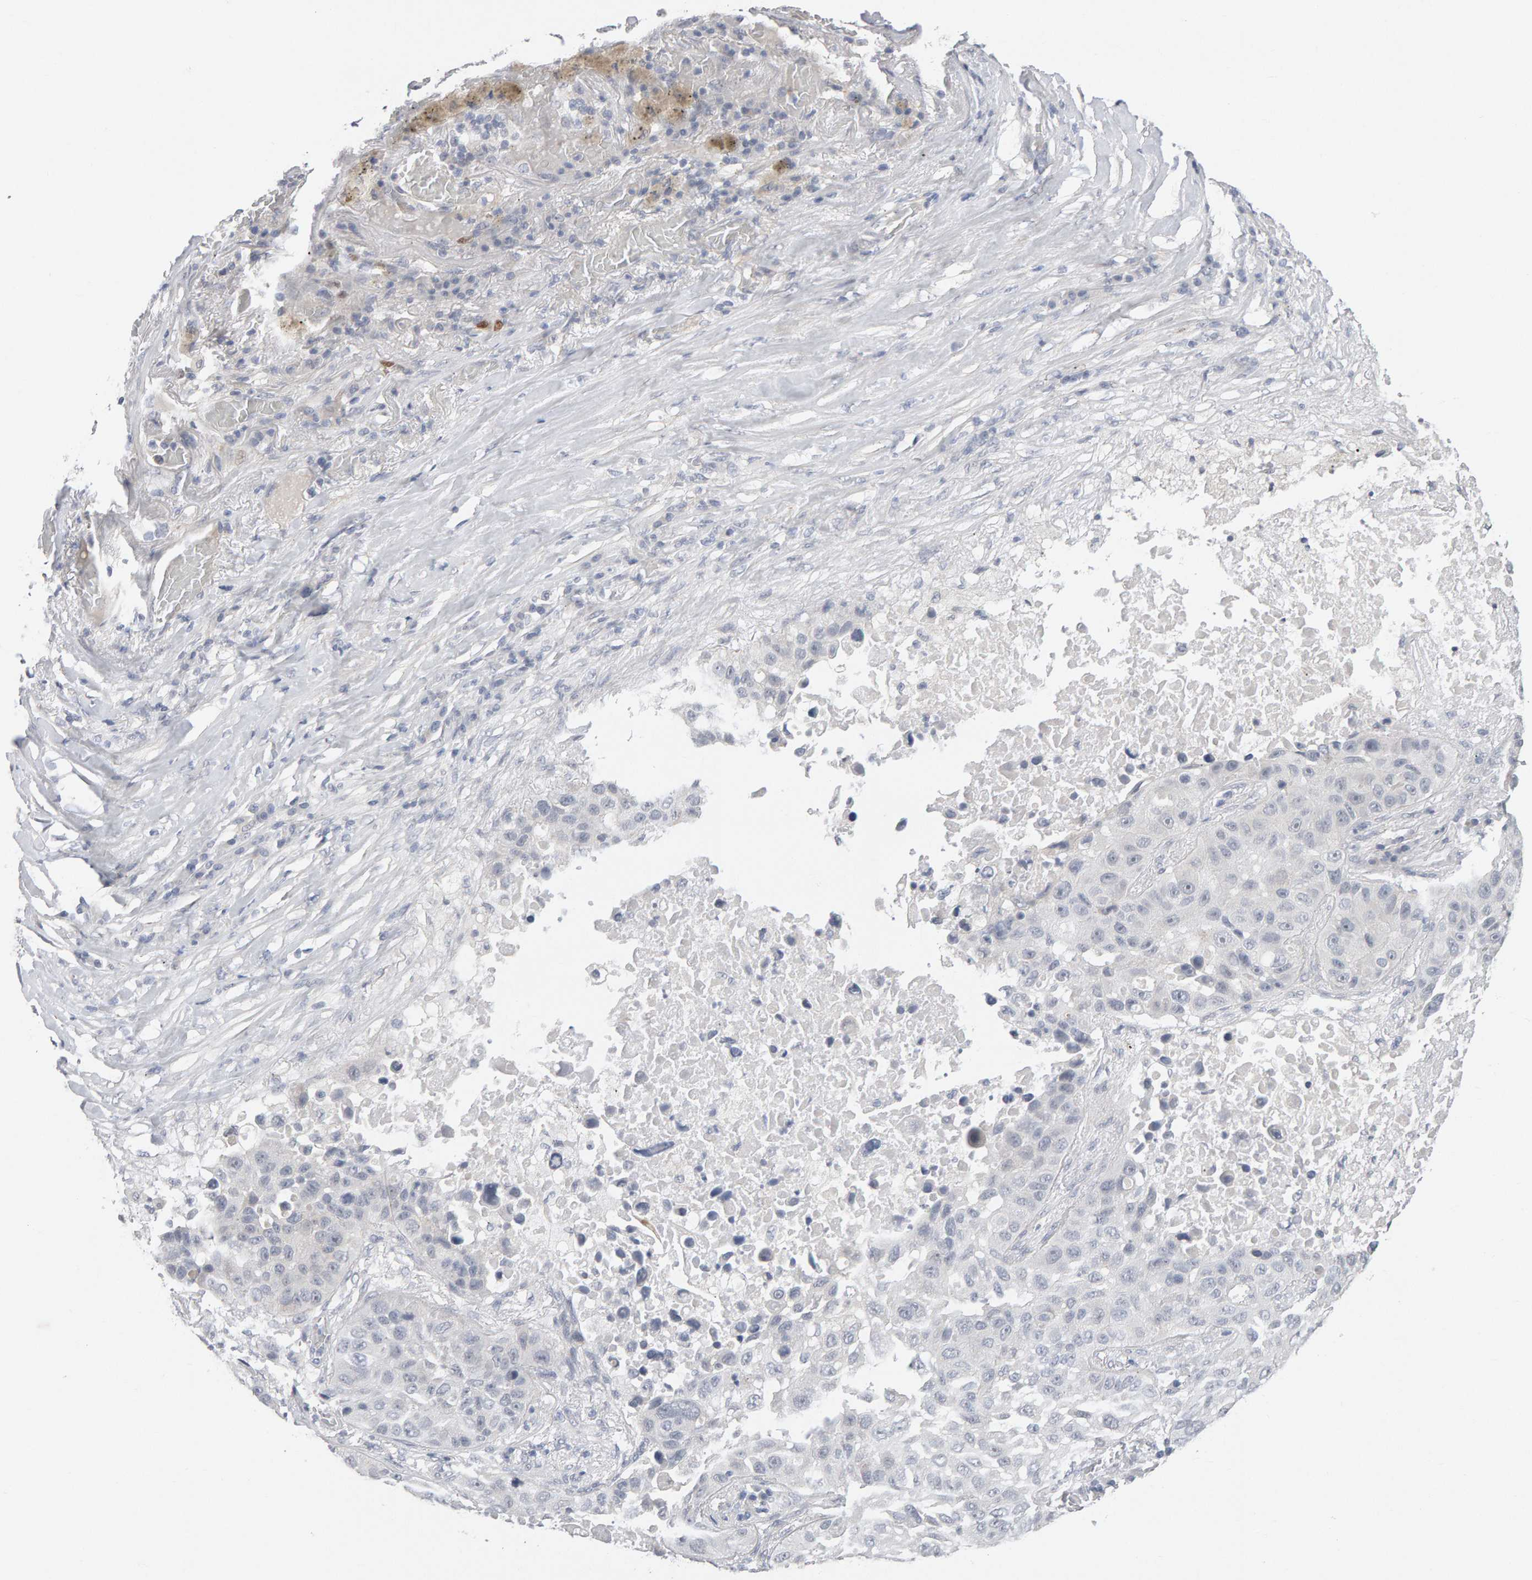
{"staining": {"intensity": "negative", "quantity": "none", "location": "none"}, "tissue": "lung cancer", "cell_type": "Tumor cells", "image_type": "cancer", "snomed": [{"axis": "morphology", "description": "Squamous cell carcinoma, NOS"}, {"axis": "topography", "description": "Lung"}], "caption": "Immunohistochemical staining of human lung squamous cell carcinoma demonstrates no significant staining in tumor cells. (Brightfield microscopy of DAB (3,3'-diaminobenzidine) immunohistochemistry at high magnification).", "gene": "HNF4A", "patient": {"sex": "male", "age": 57}}